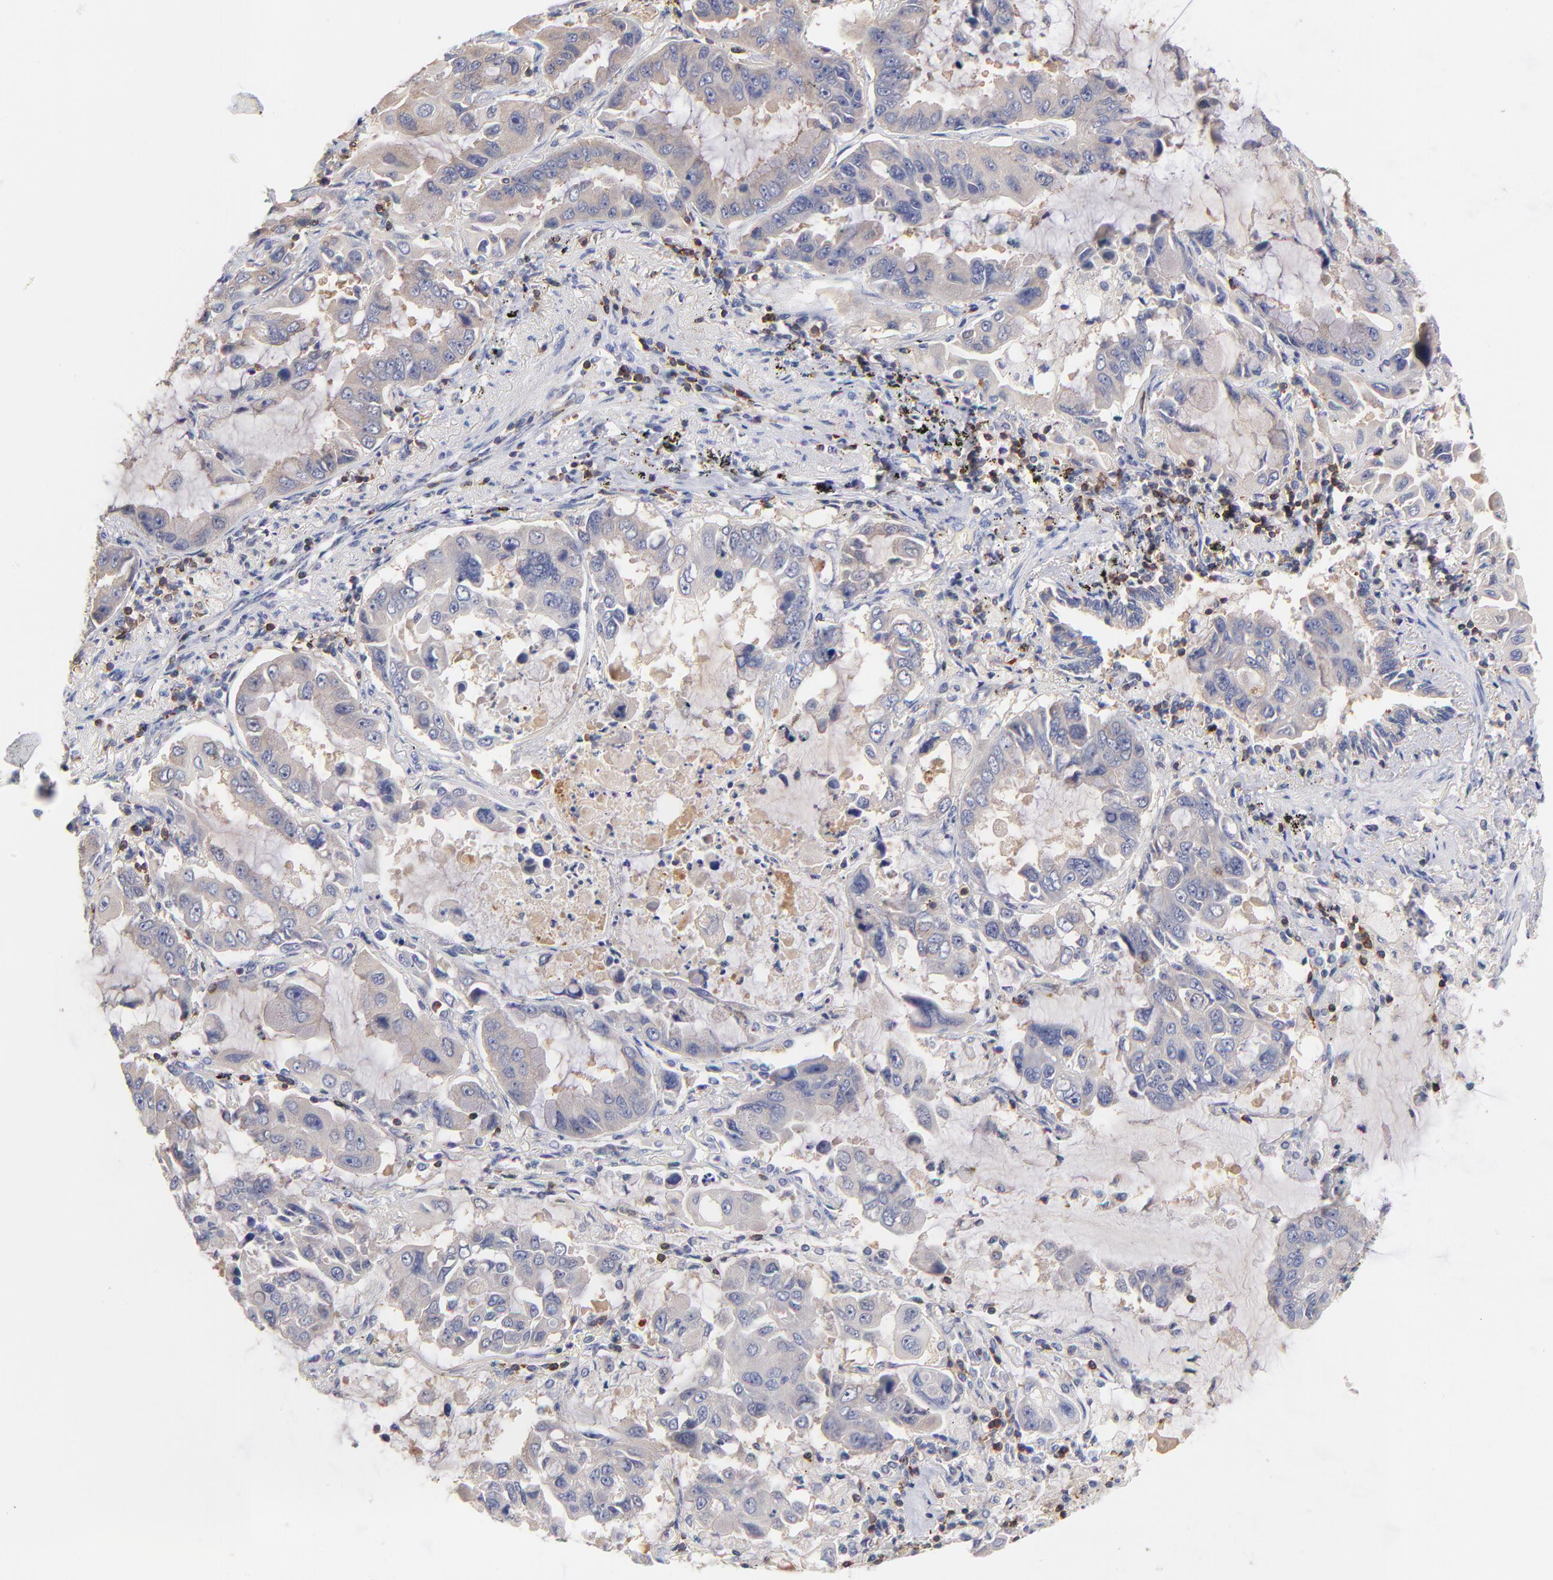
{"staining": {"intensity": "weak", "quantity": "<25%", "location": "cytoplasmic/membranous"}, "tissue": "lung cancer", "cell_type": "Tumor cells", "image_type": "cancer", "snomed": [{"axis": "morphology", "description": "Adenocarcinoma, NOS"}, {"axis": "topography", "description": "Lung"}], "caption": "Immunohistochemistry photomicrograph of adenocarcinoma (lung) stained for a protein (brown), which demonstrates no positivity in tumor cells.", "gene": "KREMEN2", "patient": {"sex": "male", "age": 64}}